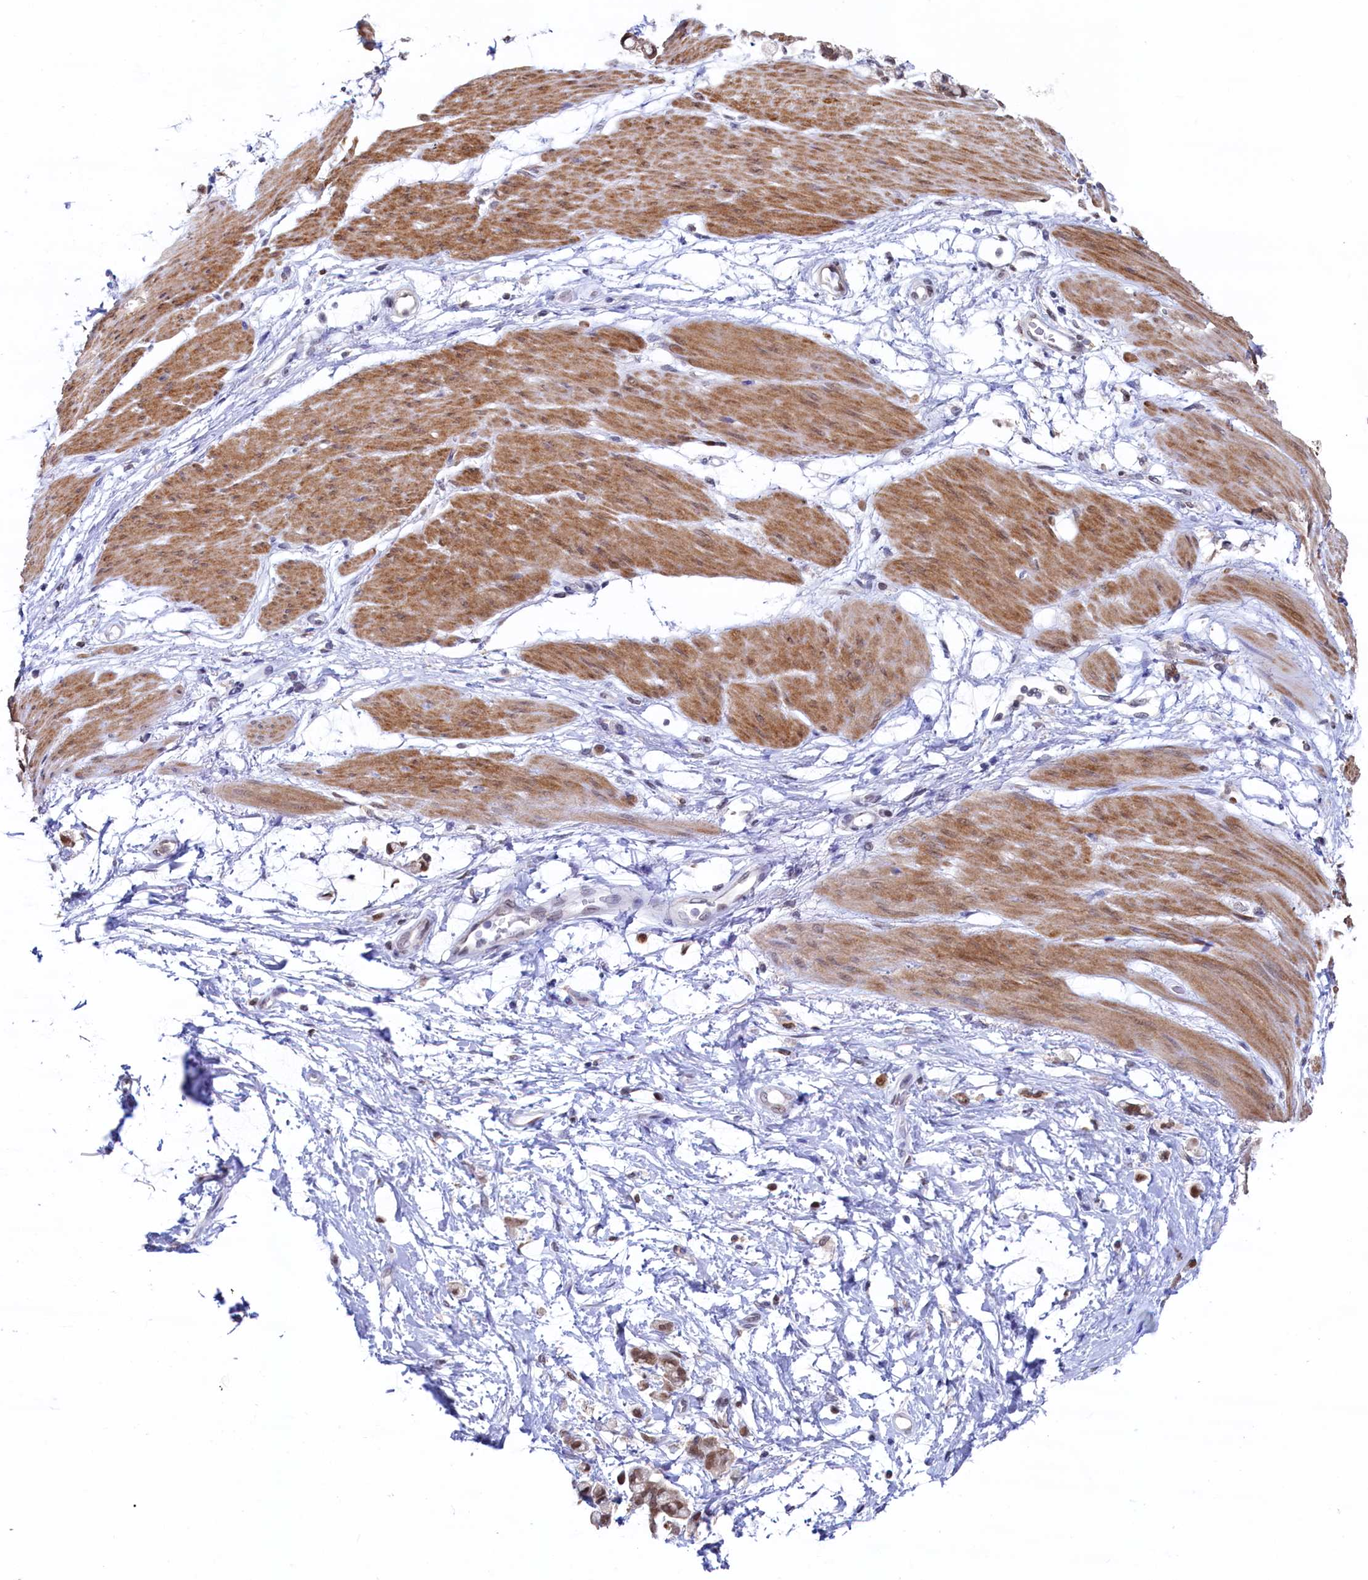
{"staining": {"intensity": "moderate", "quantity": ">75%", "location": "nuclear"}, "tissue": "stomach cancer", "cell_type": "Tumor cells", "image_type": "cancer", "snomed": [{"axis": "morphology", "description": "Adenocarcinoma, NOS"}, {"axis": "topography", "description": "Stomach"}], "caption": "Protein expression analysis of human stomach adenocarcinoma reveals moderate nuclear staining in about >75% of tumor cells. Nuclei are stained in blue.", "gene": "AHCY", "patient": {"sex": "female", "age": 60}}